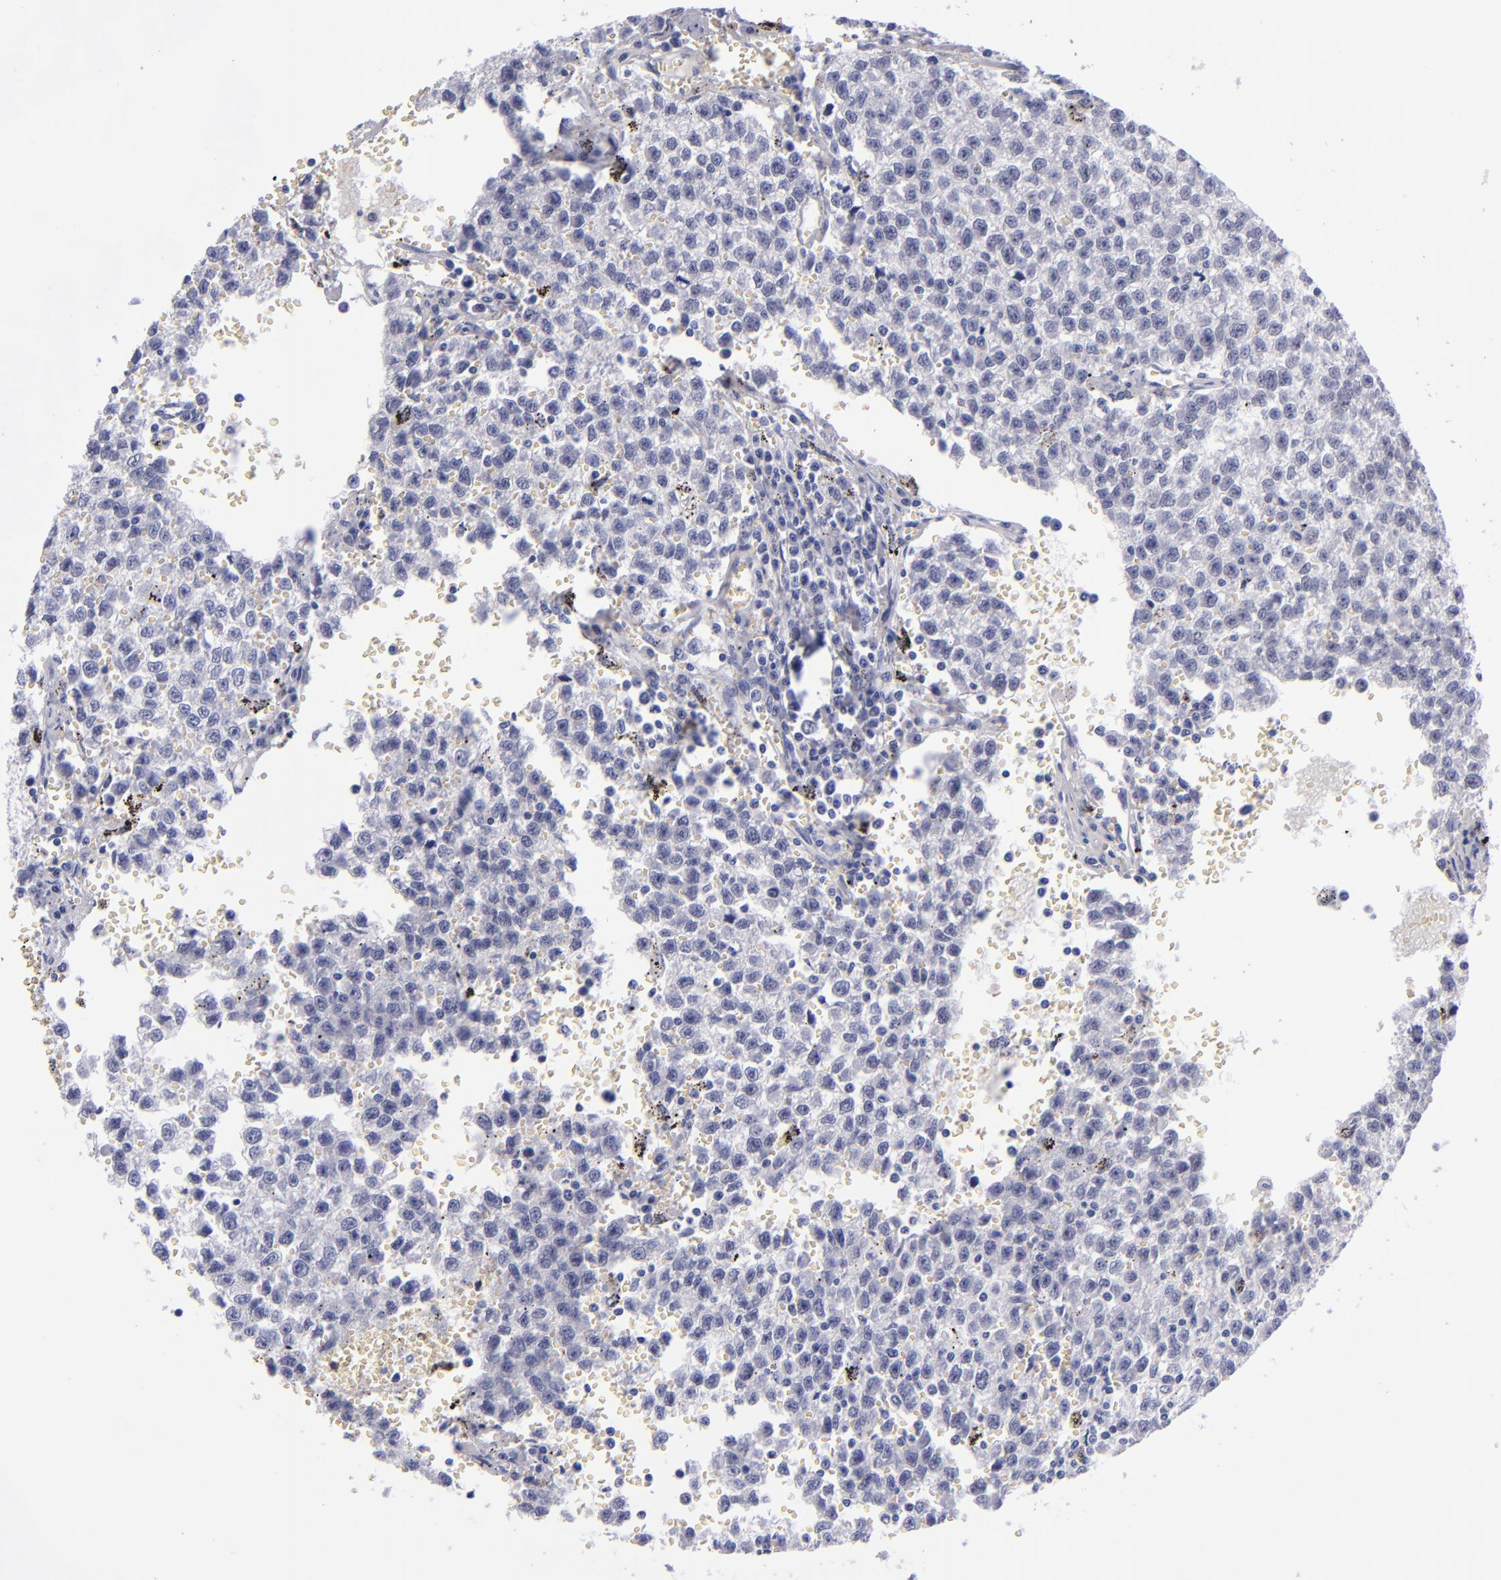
{"staining": {"intensity": "negative", "quantity": "none", "location": "none"}, "tissue": "testis cancer", "cell_type": "Tumor cells", "image_type": "cancer", "snomed": [{"axis": "morphology", "description": "Seminoma, NOS"}, {"axis": "topography", "description": "Testis"}], "caption": "A high-resolution histopathology image shows immunohistochemistry staining of testis seminoma, which exhibits no significant expression in tumor cells.", "gene": "MCM7", "patient": {"sex": "male", "age": 35}}